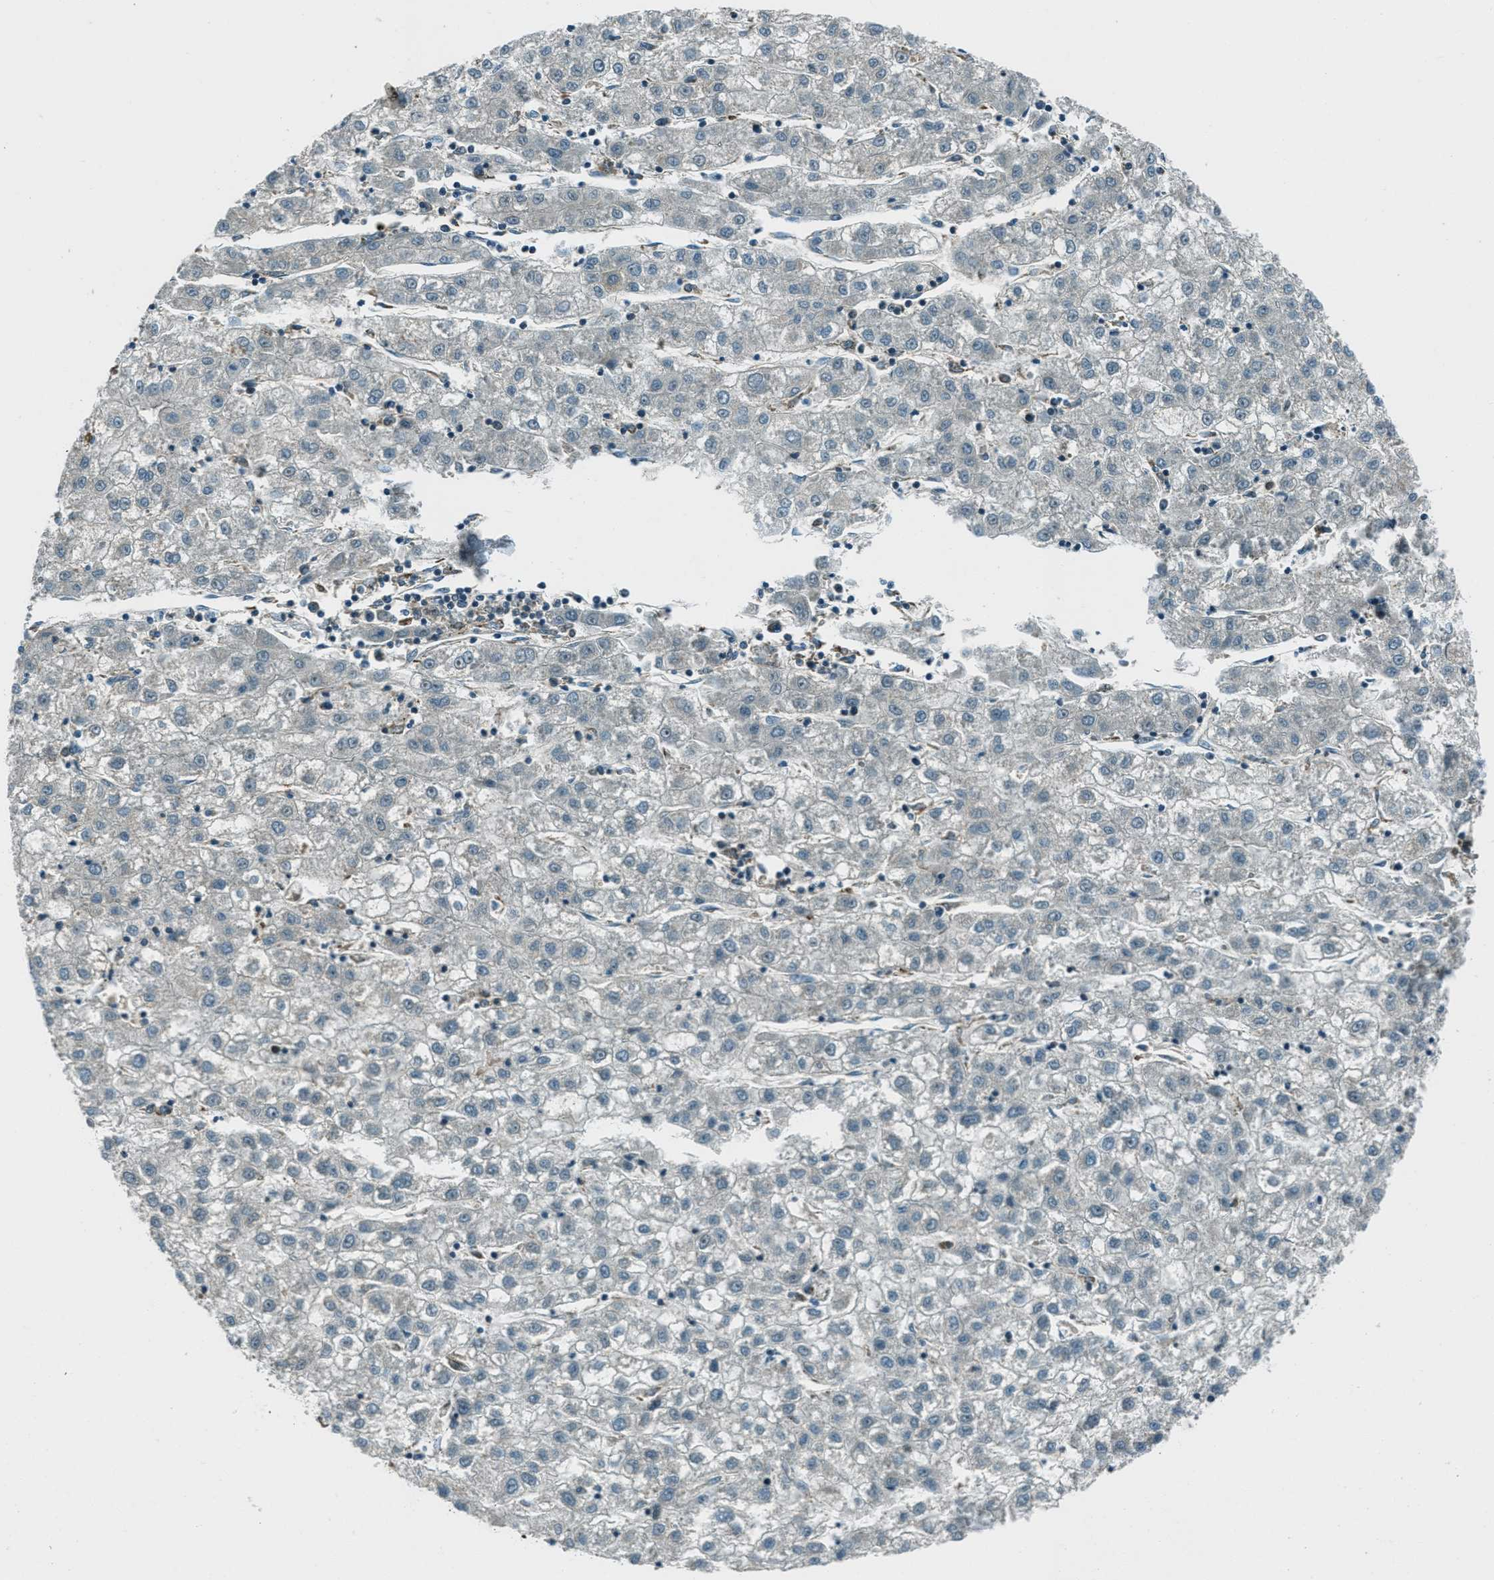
{"staining": {"intensity": "negative", "quantity": "none", "location": "none"}, "tissue": "liver cancer", "cell_type": "Tumor cells", "image_type": "cancer", "snomed": [{"axis": "morphology", "description": "Carcinoma, Hepatocellular, NOS"}, {"axis": "topography", "description": "Liver"}], "caption": "DAB immunohistochemical staining of human liver hepatocellular carcinoma displays no significant expression in tumor cells.", "gene": "FAR1", "patient": {"sex": "male", "age": 72}}